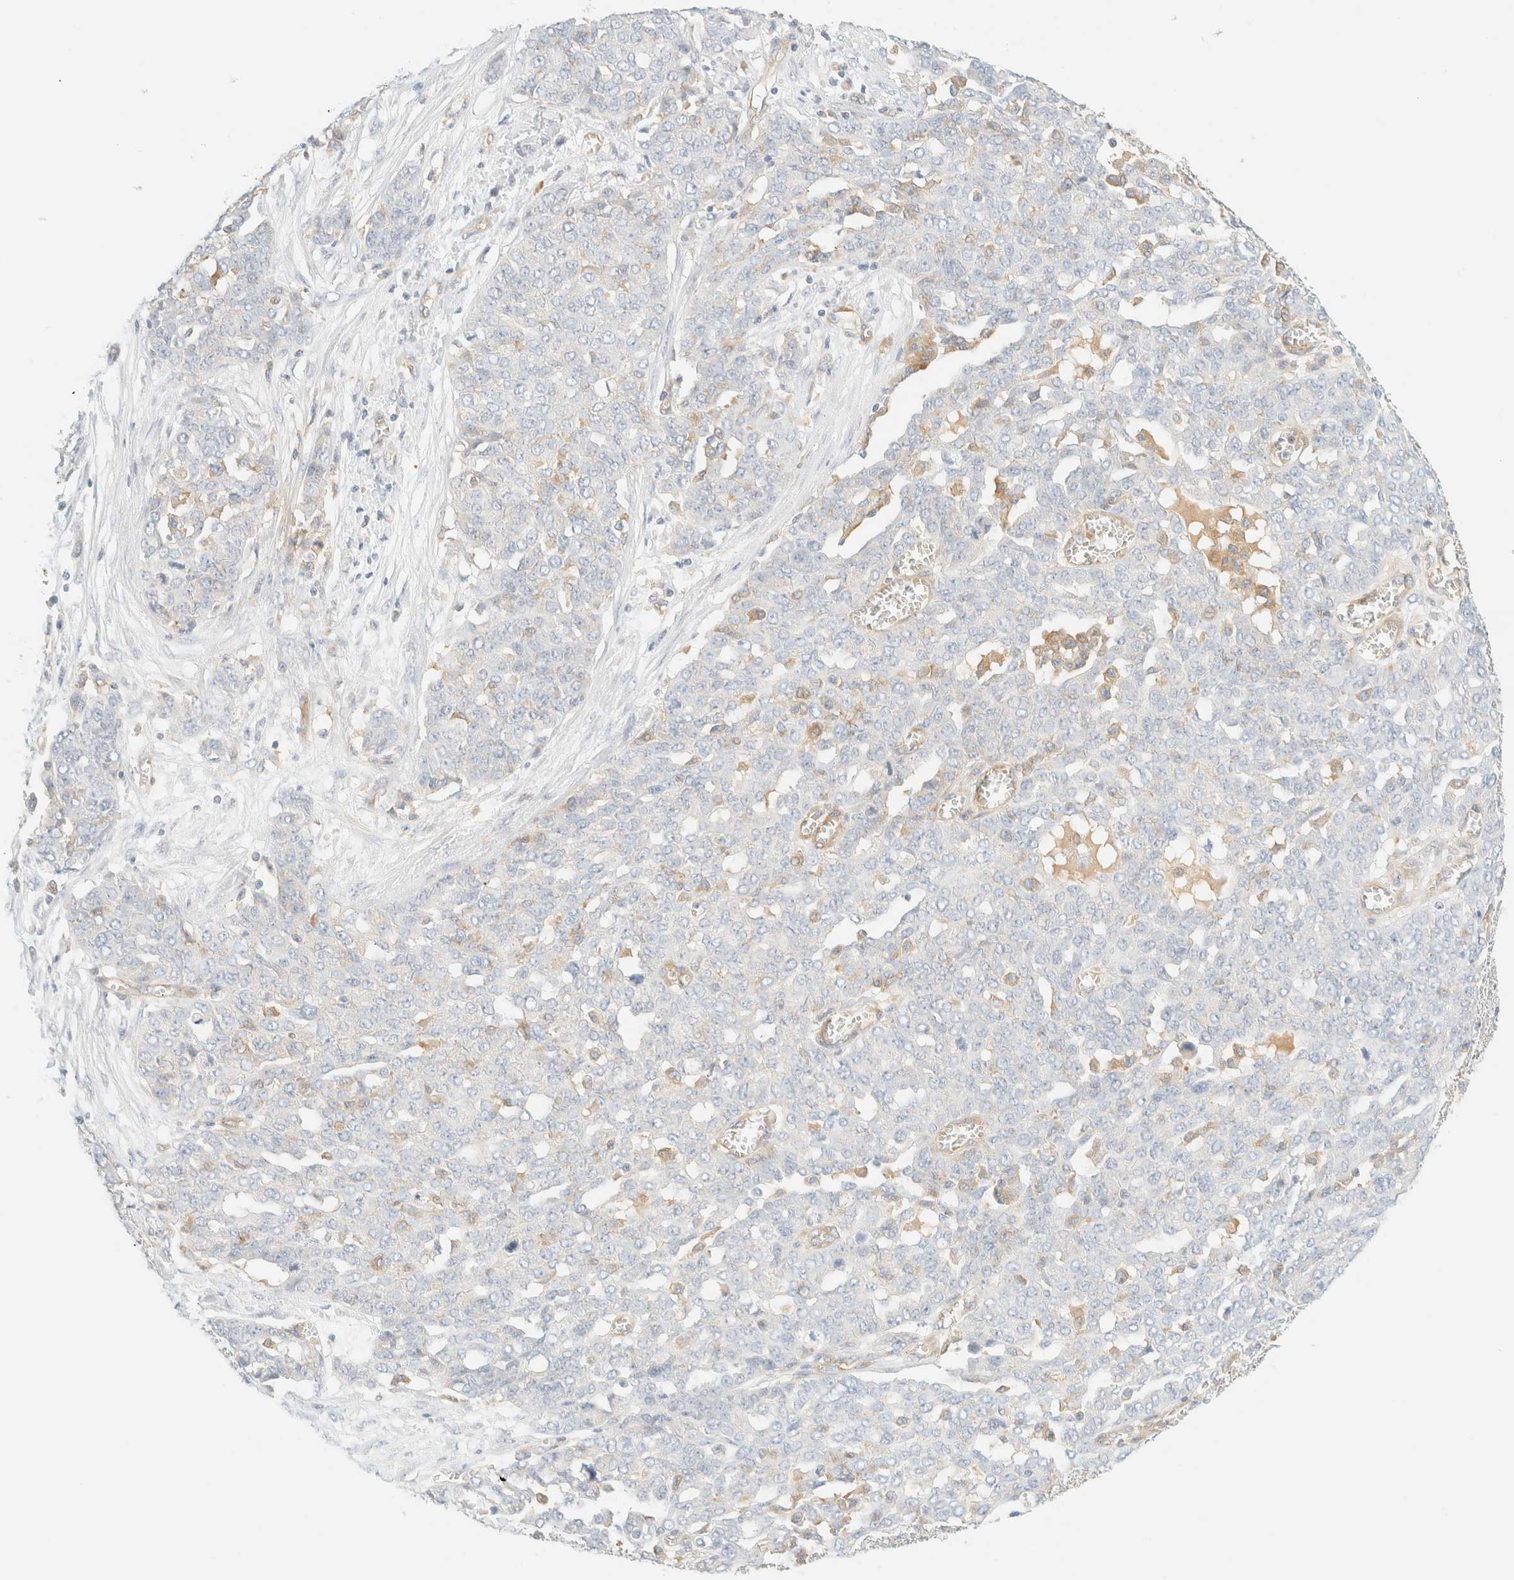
{"staining": {"intensity": "negative", "quantity": "none", "location": "none"}, "tissue": "ovarian cancer", "cell_type": "Tumor cells", "image_type": "cancer", "snomed": [{"axis": "morphology", "description": "Cystadenocarcinoma, serous, NOS"}, {"axis": "topography", "description": "Soft tissue"}, {"axis": "topography", "description": "Ovary"}], "caption": "High power microscopy photomicrograph of an immunohistochemistry photomicrograph of ovarian cancer (serous cystadenocarcinoma), revealing no significant positivity in tumor cells. (Brightfield microscopy of DAB (3,3'-diaminobenzidine) immunohistochemistry (IHC) at high magnification).", "gene": "FHOD1", "patient": {"sex": "female", "age": 57}}